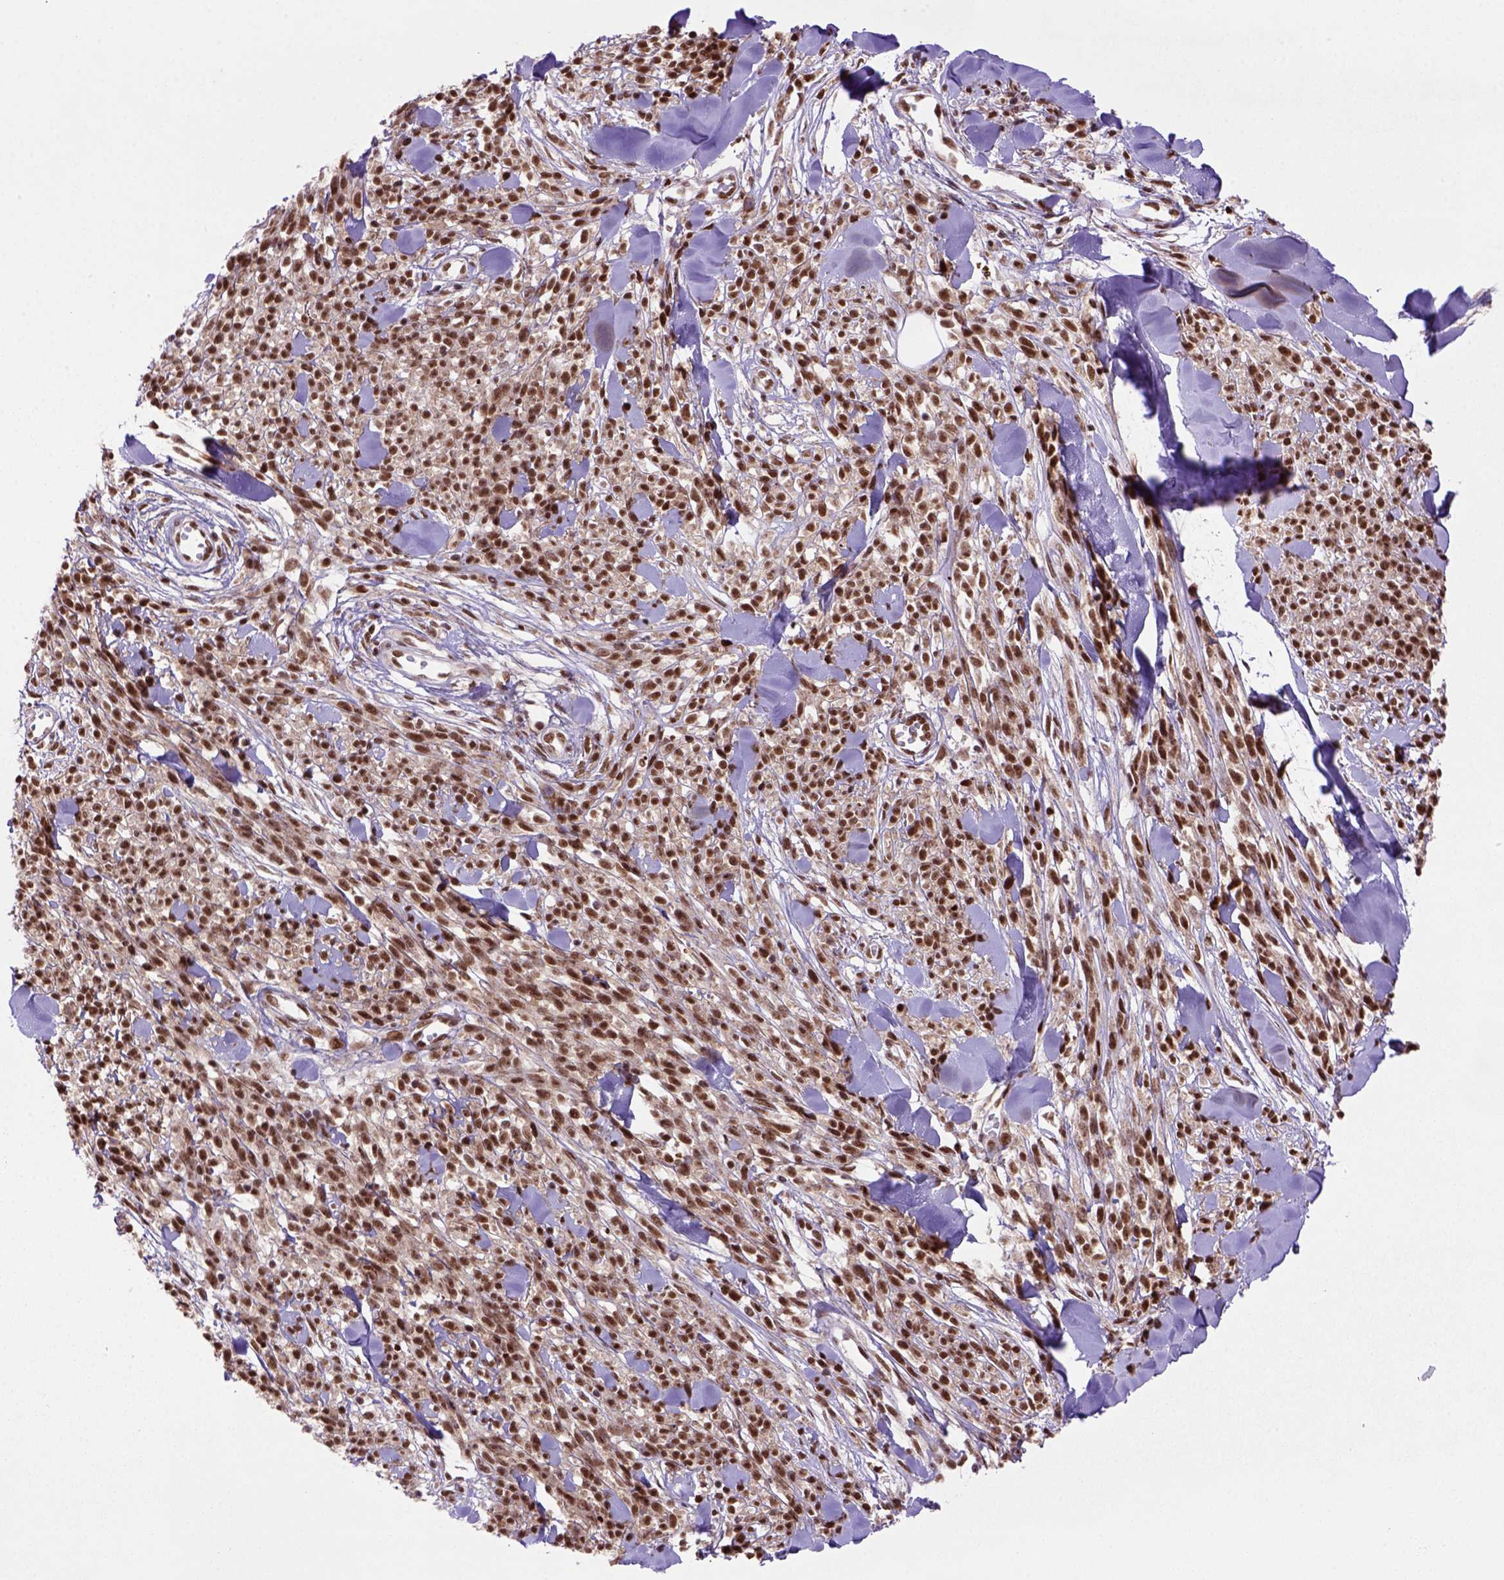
{"staining": {"intensity": "strong", "quantity": ">75%", "location": "nuclear"}, "tissue": "melanoma", "cell_type": "Tumor cells", "image_type": "cancer", "snomed": [{"axis": "morphology", "description": "Malignant melanoma, NOS"}, {"axis": "topography", "description": "Skin"}, {"axis": "topography", "description": "Skin of trunk"}], "caption": "IHC of human malignant melanoma shows high levels of strong nuclear expression in approximately >75% of tumor cells.", "gene": "NSMCE2", "patient": {"sex": "male", "age": 74}}